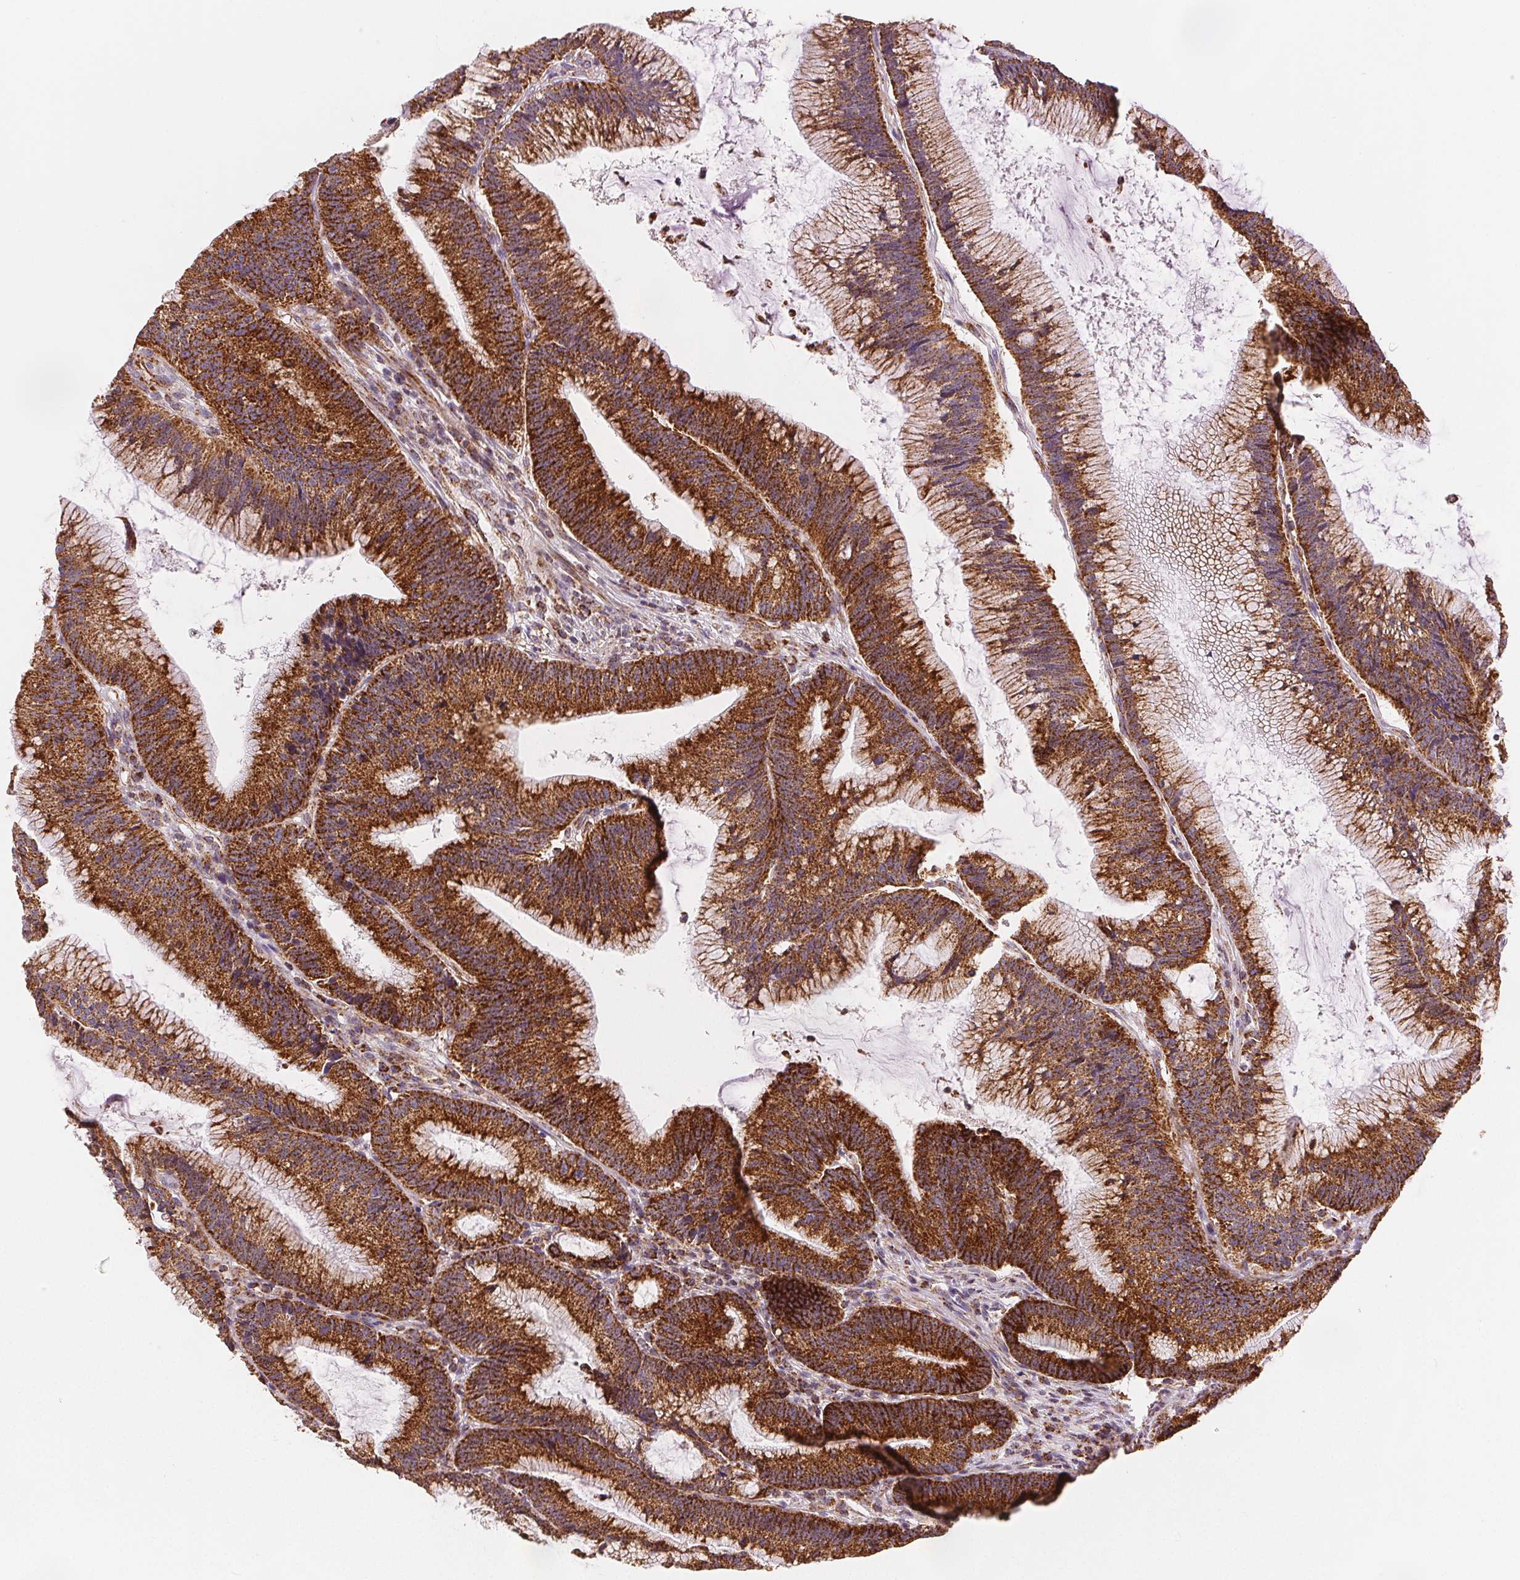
{"staining": {"intensity": "strong", "quantity": ">75%", "location": "cytoplasmic/membranous"}, "tissue": "colorectal cancer", "cell_type": "Tumor cells", "image_type": "cancer", "snomed": [{"axis": "morphology", "description": "Adenocarcinoma, NOS"}, {"axis": "topography", "description": "Colon"}], "caption": "There is high levels of strong cytoplasmic/membranous staining in tumor cells of colorectal adenocarcinoma, as demonstrated by immunohistochemical staining (brown color).", "gene": "SDHB", "patient": {"sex": "female", "age": 78}}